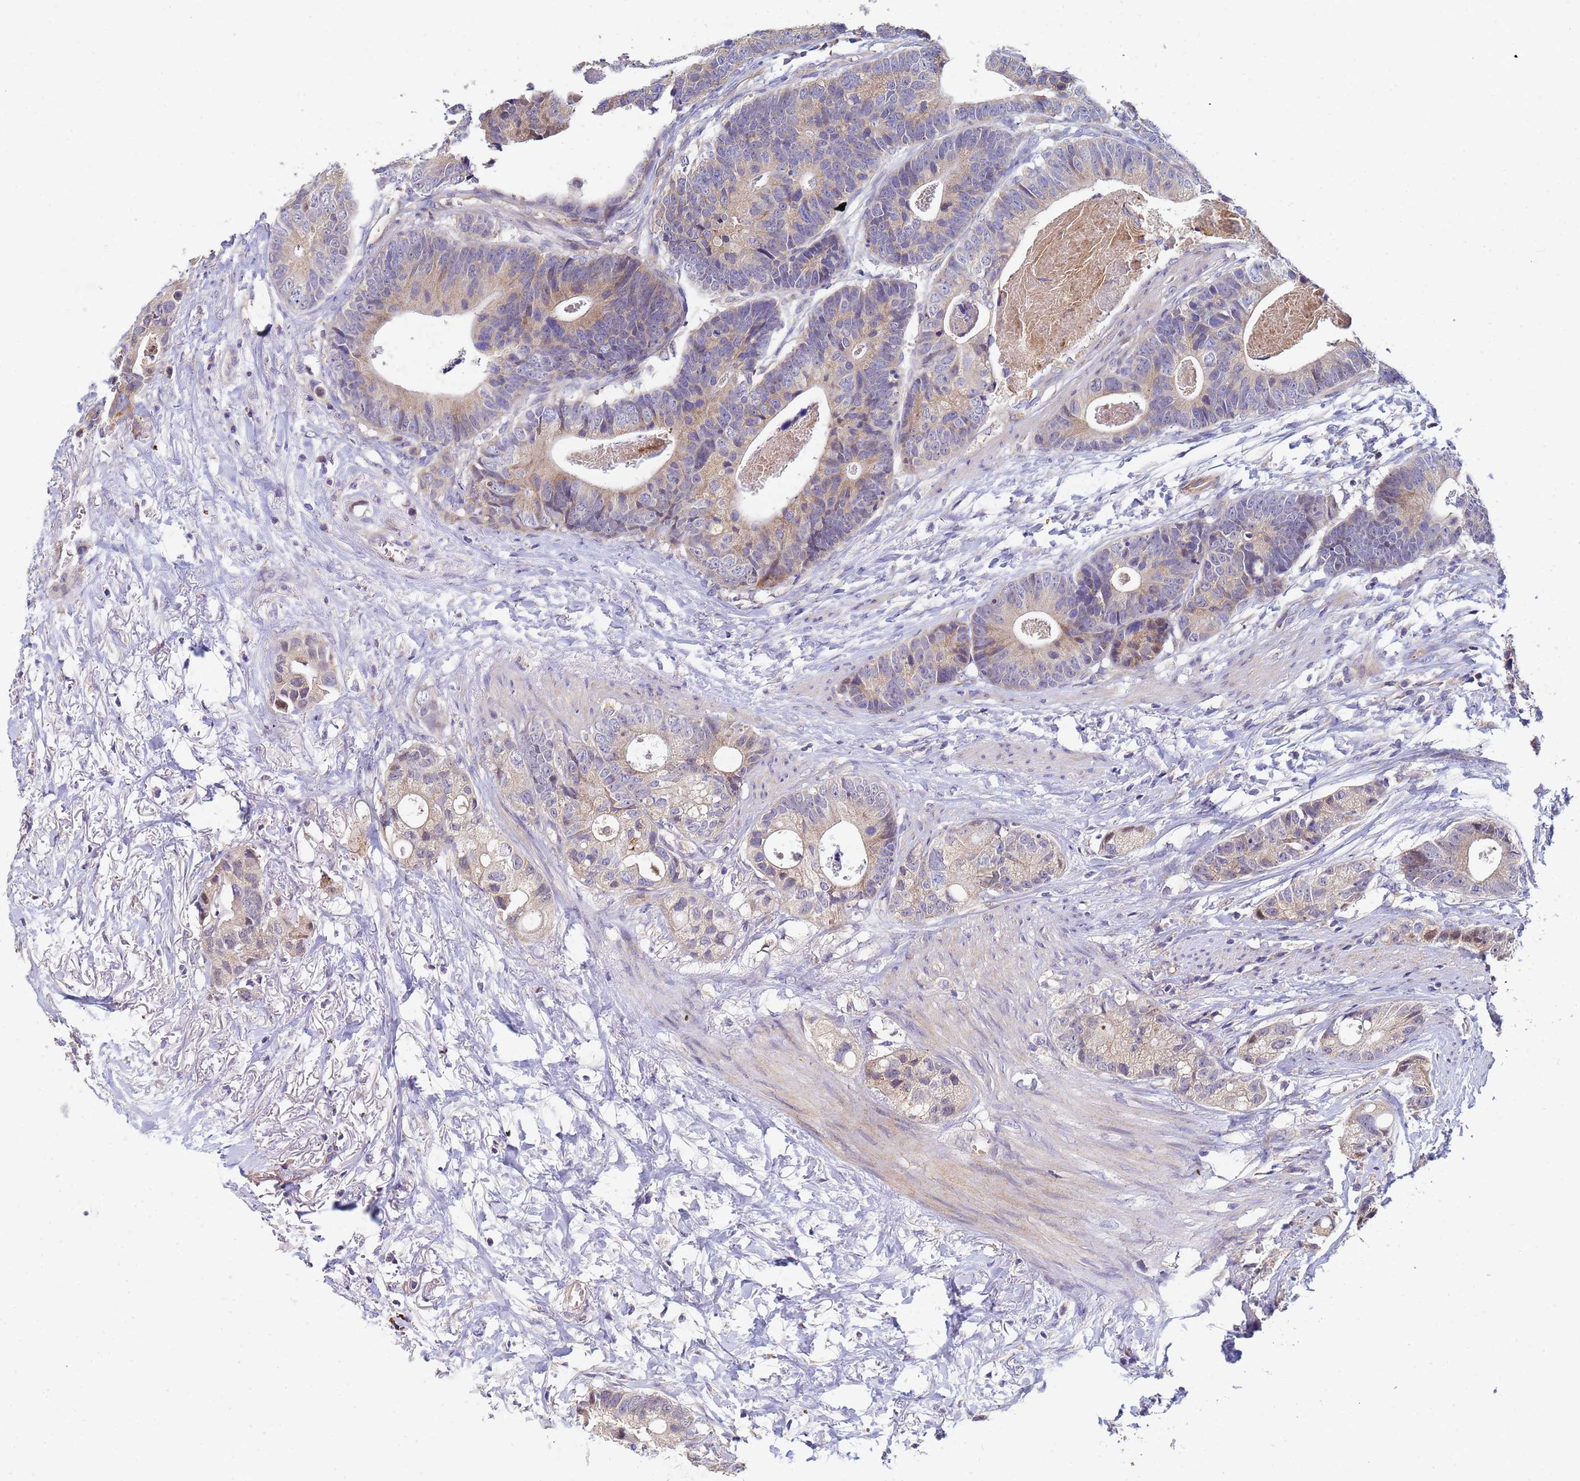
{"staining": {"intensity": "weak", "quantity": ">75%", "location": "cytoplasmic/membranous"}, "tissue": "colorectal cancer", "cell_type": "Tumor cells", "image_type": "cancer", "snomed": [{"axis": "morphology", "description": "Adenocarcinoma, NOS"}, {"axis": "topography", "description": "Colon"}], "caption": "About >75% of tumor cells in human colorectal cancer (adenocarcinoma) display weak cytoplasmic/membranous protein positivity as visualized by brown immunohistochemical staining.", "gene": "CDC34", "patient": {"sex": "female", "age": 57}}